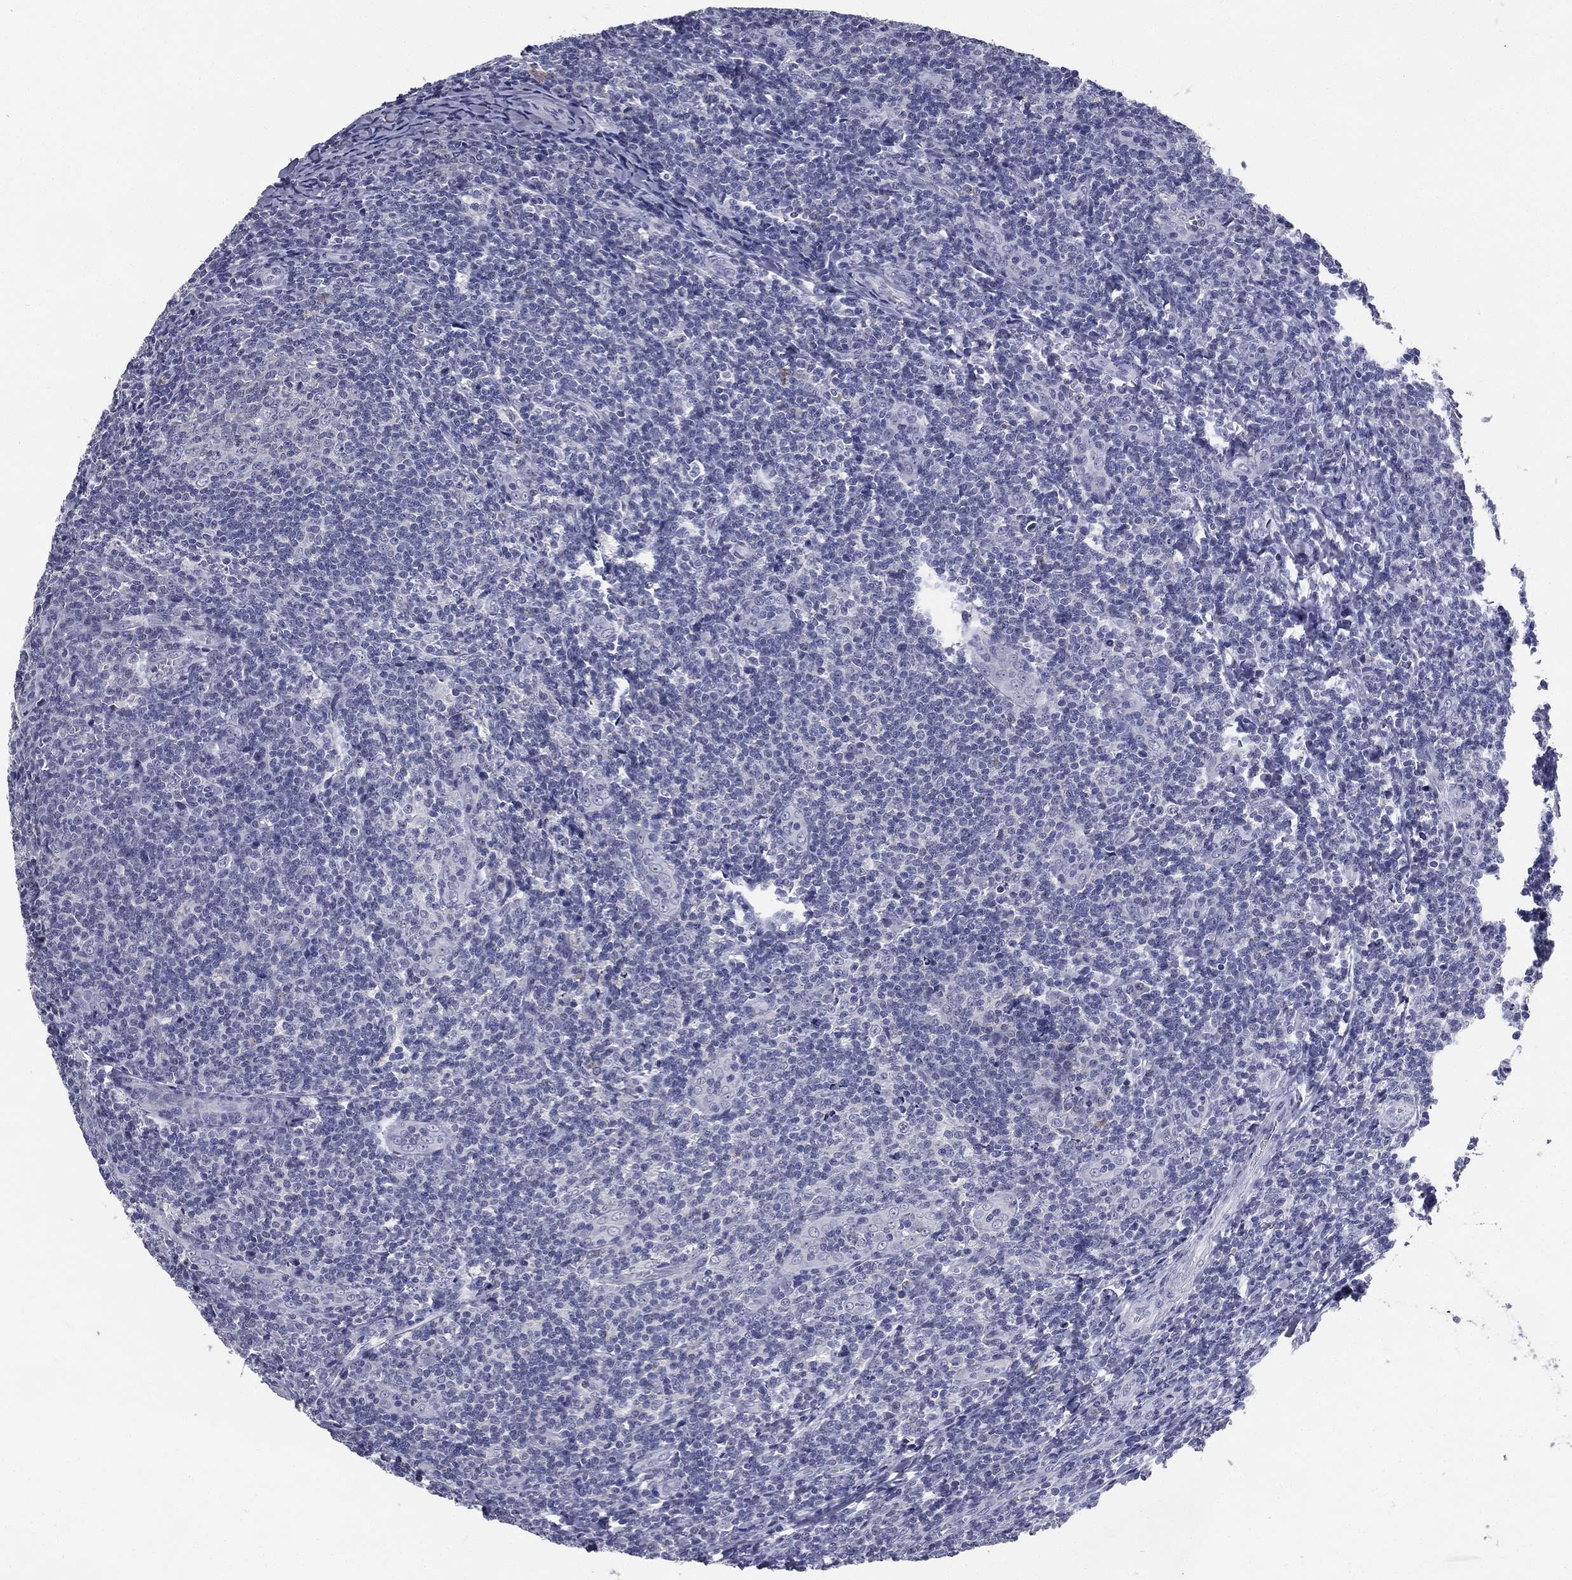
{"staining": {"intensity": "negative", "quantity": "none", "location": "none"}, "tissue": "tonsil", "cell_type": "Germinal center cells", "image_type": "normal", "snomed": [{"axis": "morphology", "description": "Normal tissue, NOS"}, {"axis": "topography", "description": "Tonsil"}], "caption": "Protein analysis of benign tonsil reveals no significant staining in germinal center cells. (DAB (3,3'-diaminobenzidine) immunohistochemistry, high magnification).", "gene": "IFT27", "patient": {"sex": "male", "age": 20}}